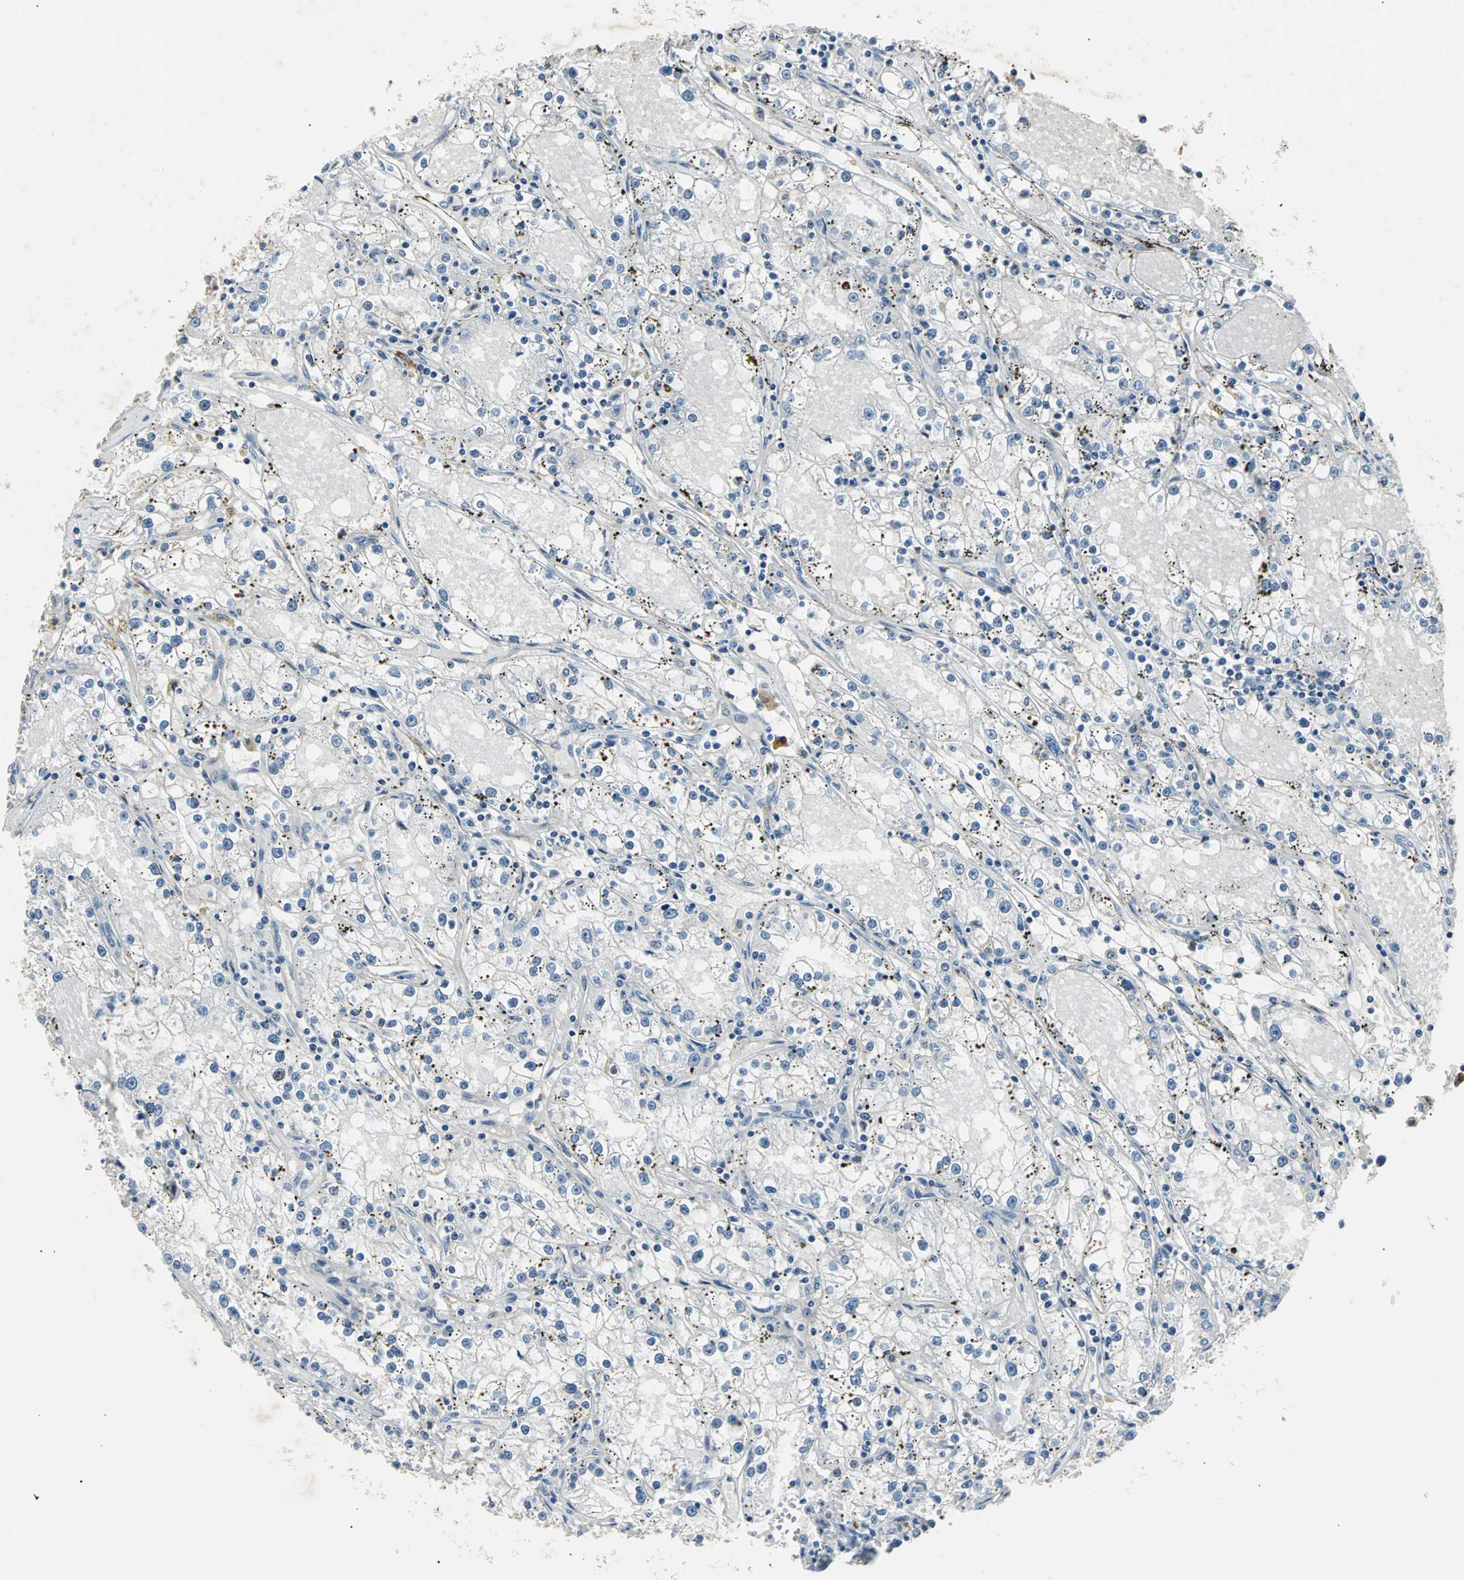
{"staining": {"intensity": "negative", "quantity": "none", "location": "none"}, "tissue": "renal cancer", "cell_type": "Tumor cells", "image_type": "cancer", "snomed": [{"axis": "morphology", "description": "Adenocarcinoma, NOS"}, {"axis": "topography", "description": "Kidney"}], "caption": "A high-resolution image shows IHC staining of renal cancer (adenocarcinoma), which shows no significant positivity in tumor cells.", "gene": "CMC2", "patient": {"sex": "male", "age": 56}}